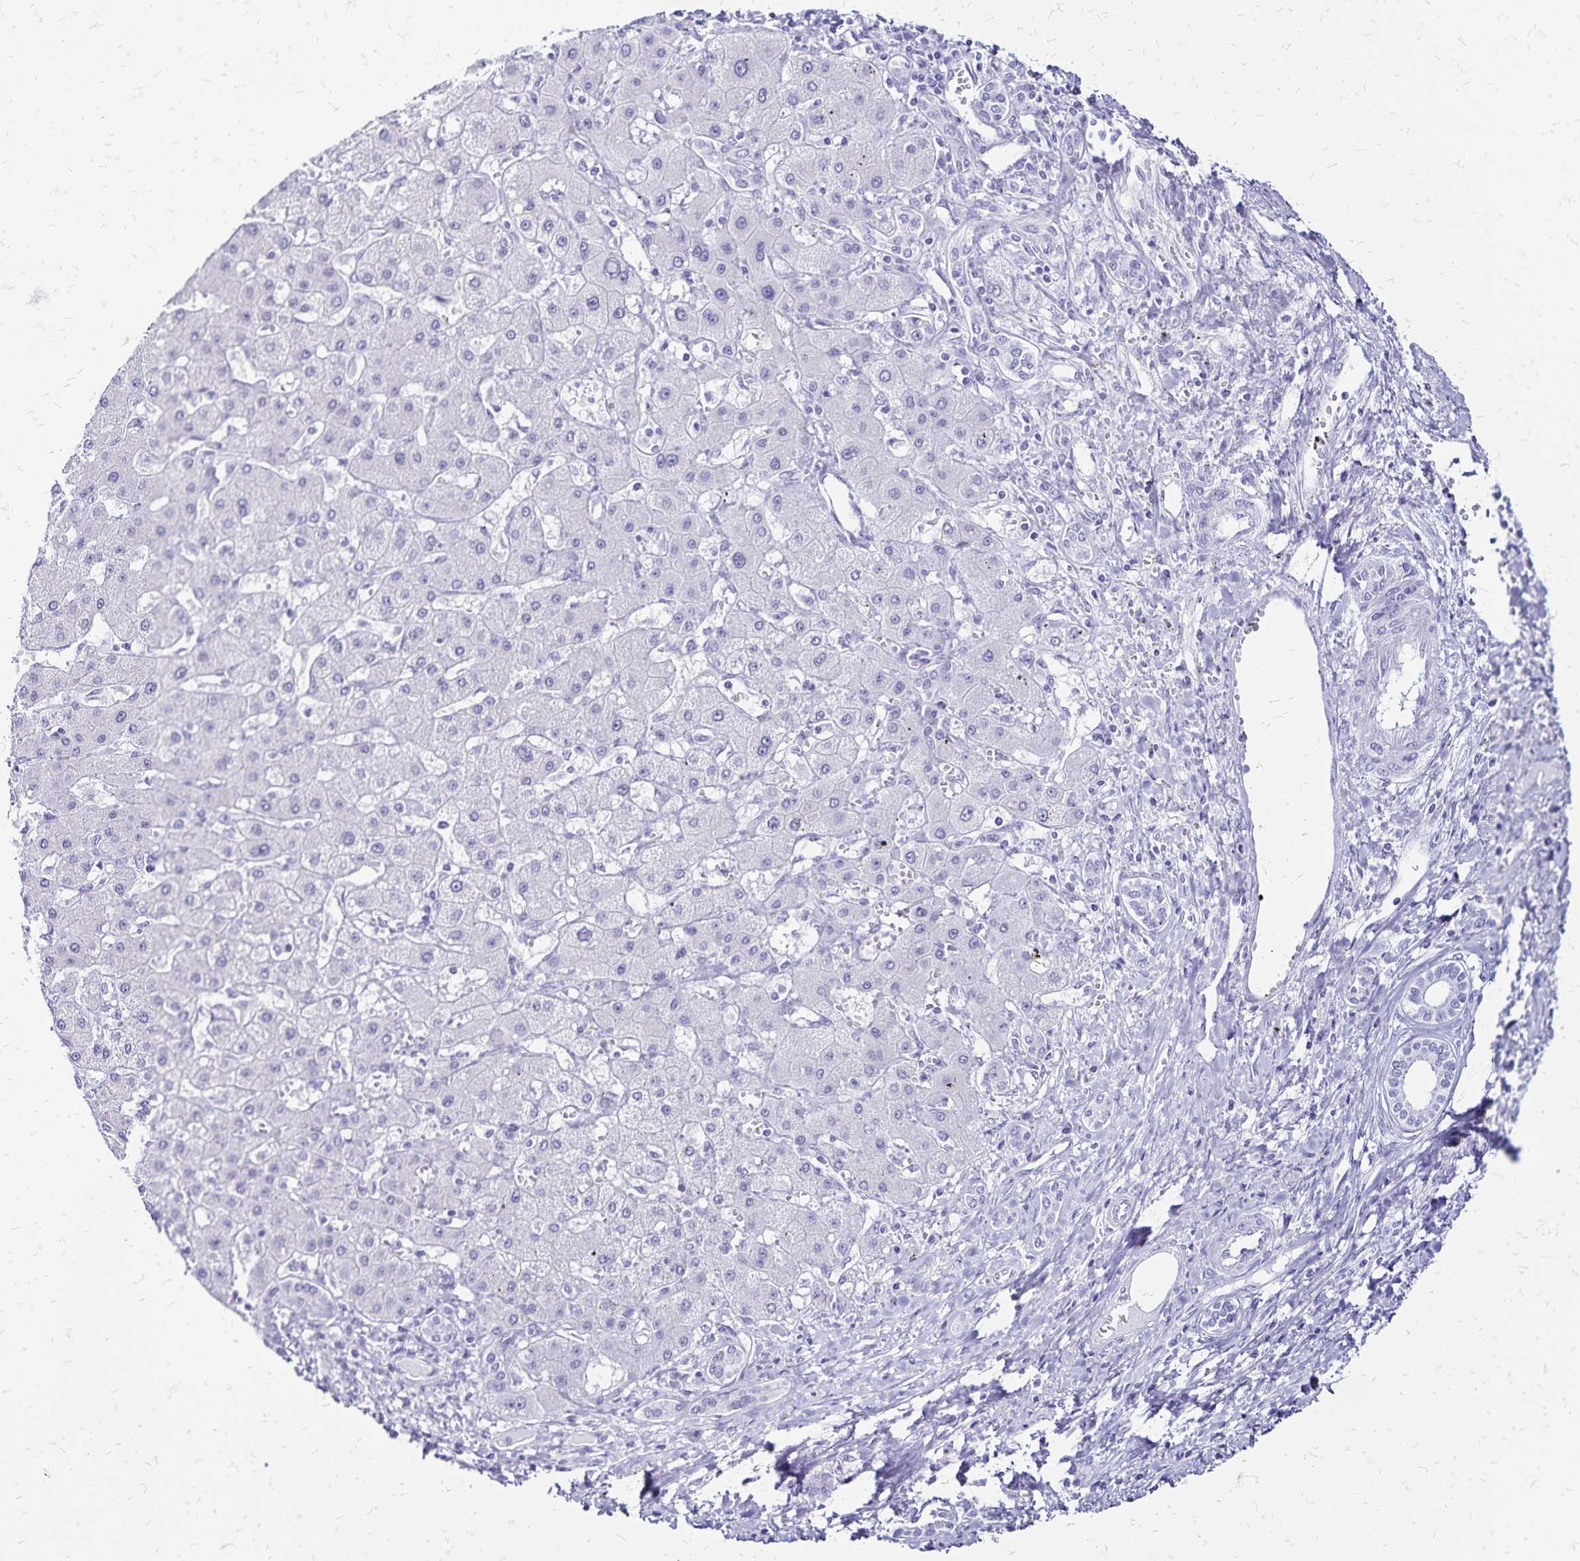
{"staining": {"intensity": "negative", "quantity": "none", "location": "none"}, "tissue": "liver cancer", "cell_type": "Tumor cells", "image_type": "cancer", "snomed": [{"axis": "morphology", "description": "Cholangiocarcinoma"}, {"axis": "topography", "description": "Liver"}], "caption": "Tumor cells show no significant staining in cholangiocarcinoma (liver).", "gene": "LIN28B", "patient": {"sex": "male", "age": 59}}